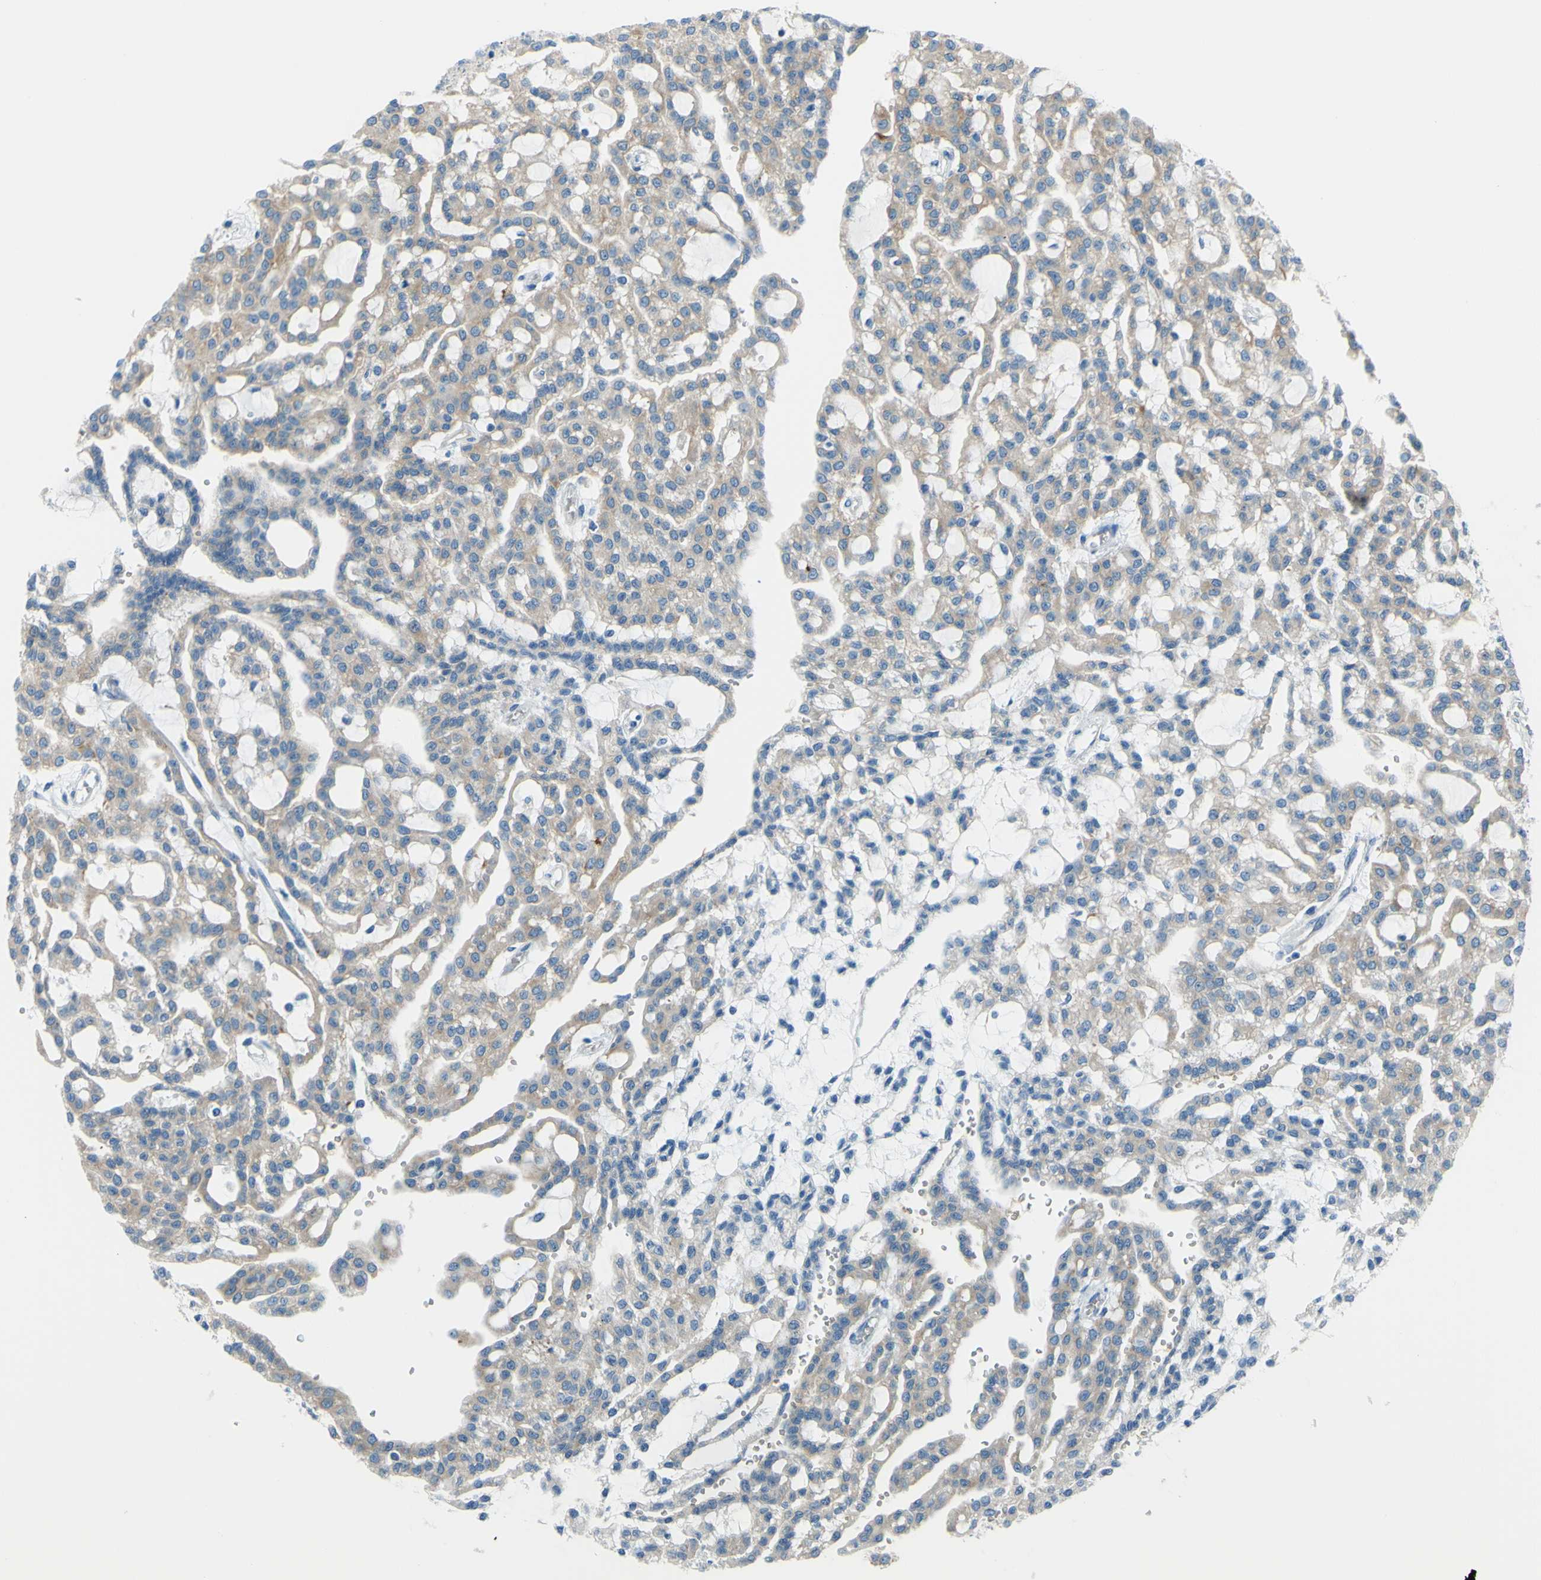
{"staining": {"intensity": "moderate", "quantity": ">75%", "location": "cytoplasmic/membranous"}, "tissue": "renal cancer", "cell_type": "Tumor cells", "image_type": "cancer", "snomed": [{"axis": "morphology", "description": "Adenocarcinoma, NOS"}, {"axis": "topography", "description": "Kidney"}], "caption": "Renal cancer (adenocarcinoma) stained for a protein (brown) exhibits moderate cytoplasmic/membranous positive staining in about >75% of tumor cells.", "gene": "FRMD4B", "patient": {"sex": "male", "age": 63}}